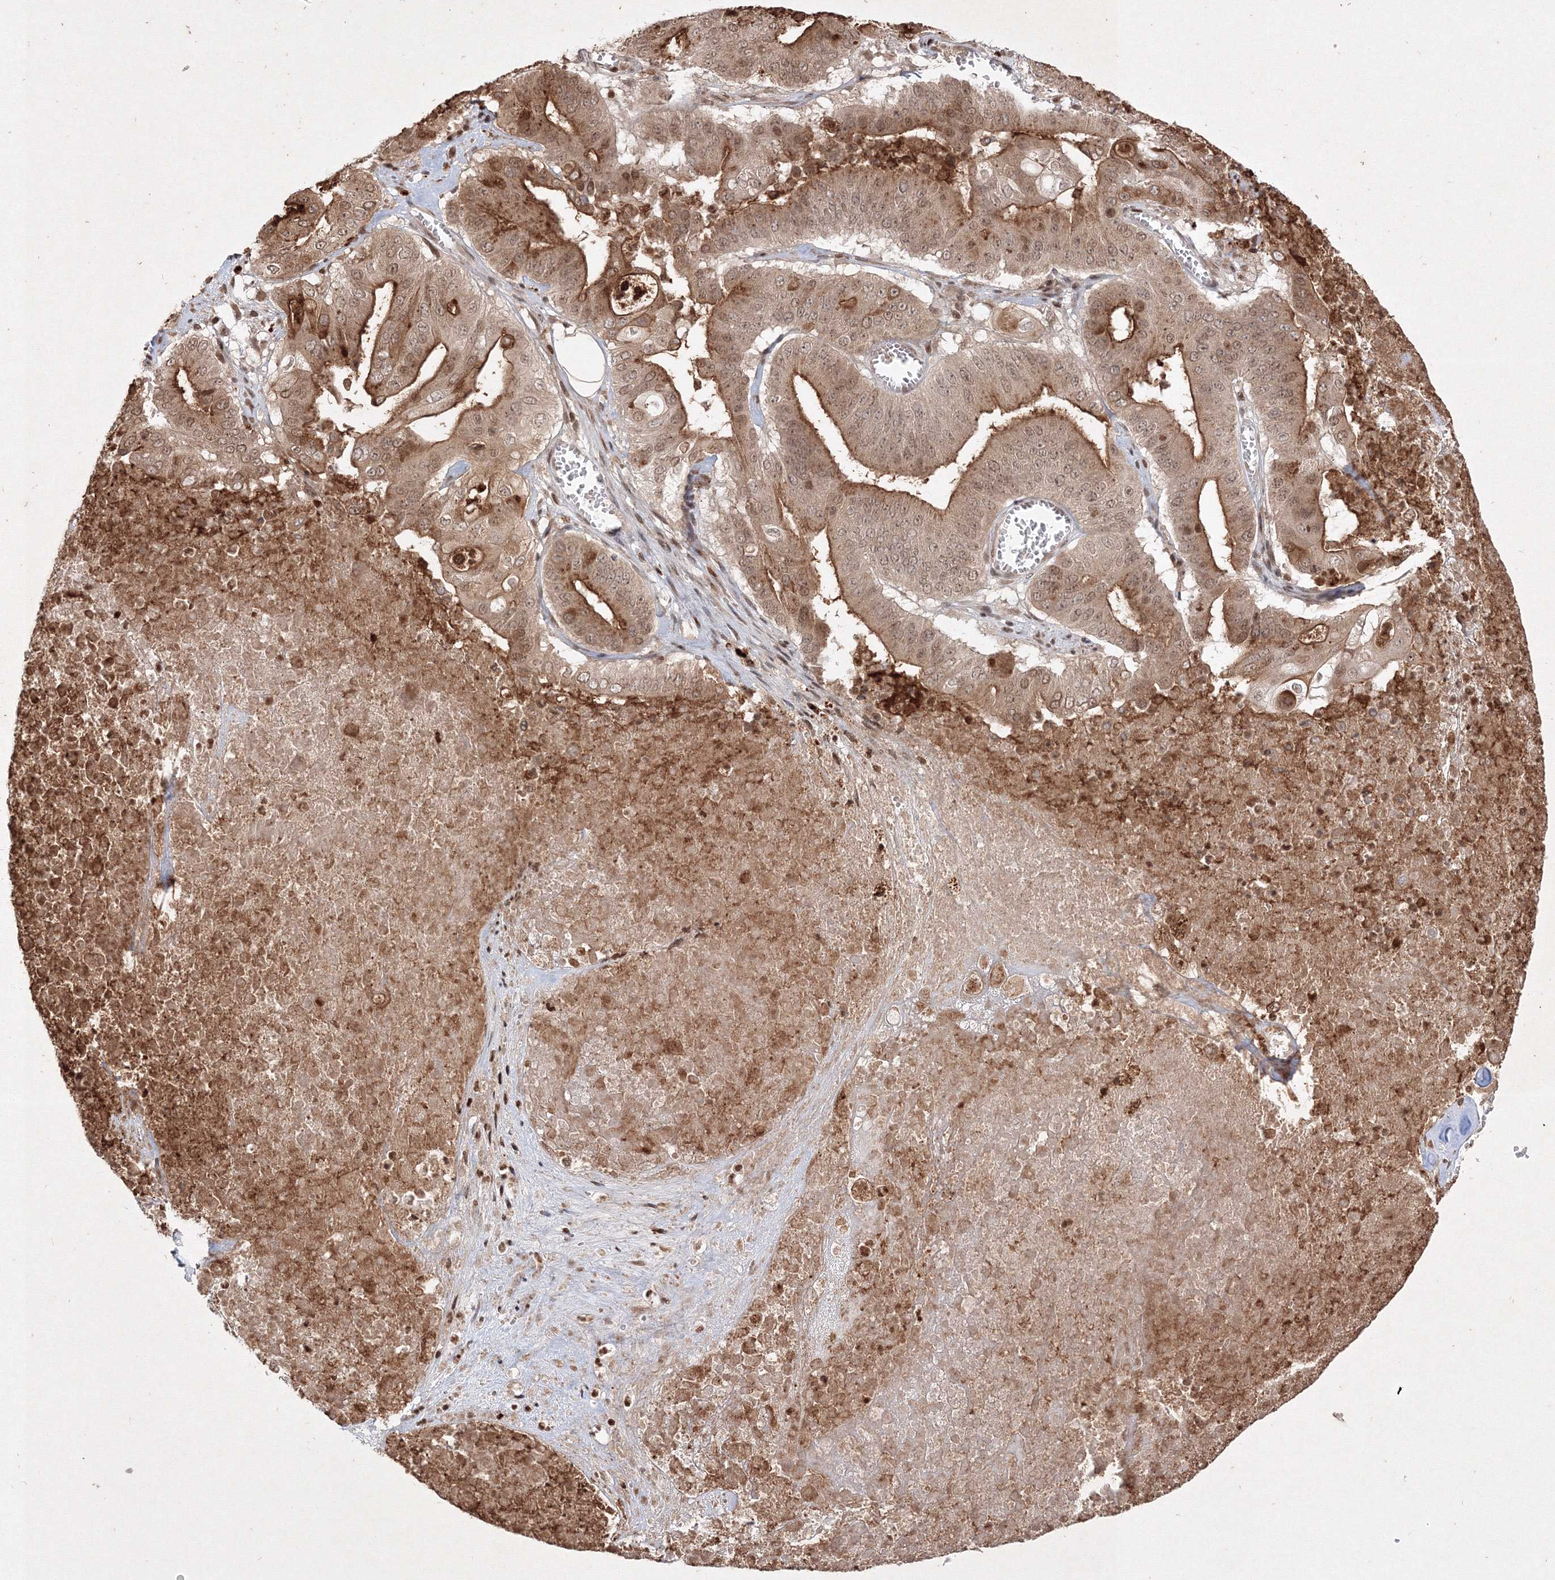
{"staining": {"intensity": "moderate", "quantity": ">75%", "location": "cytoplasmic/membranous,nuclear"}, "tissue": "pancreatic cancer", "cell_type": "Tumor cells", "image_type": "cancer", "snomed": [{"axis": "morphology", "description": "Adenocarcinoma, NOS"}, {"axis": "topography", "description": "Pancreas"}], "caption": "Moderate cytoplasmic/membranous and nuclear expression is appreciated in about >75% of tumor cells in pancreatic cancer.", "gene": "TAB1", "patient": {"sex": "female", "age": 77}}